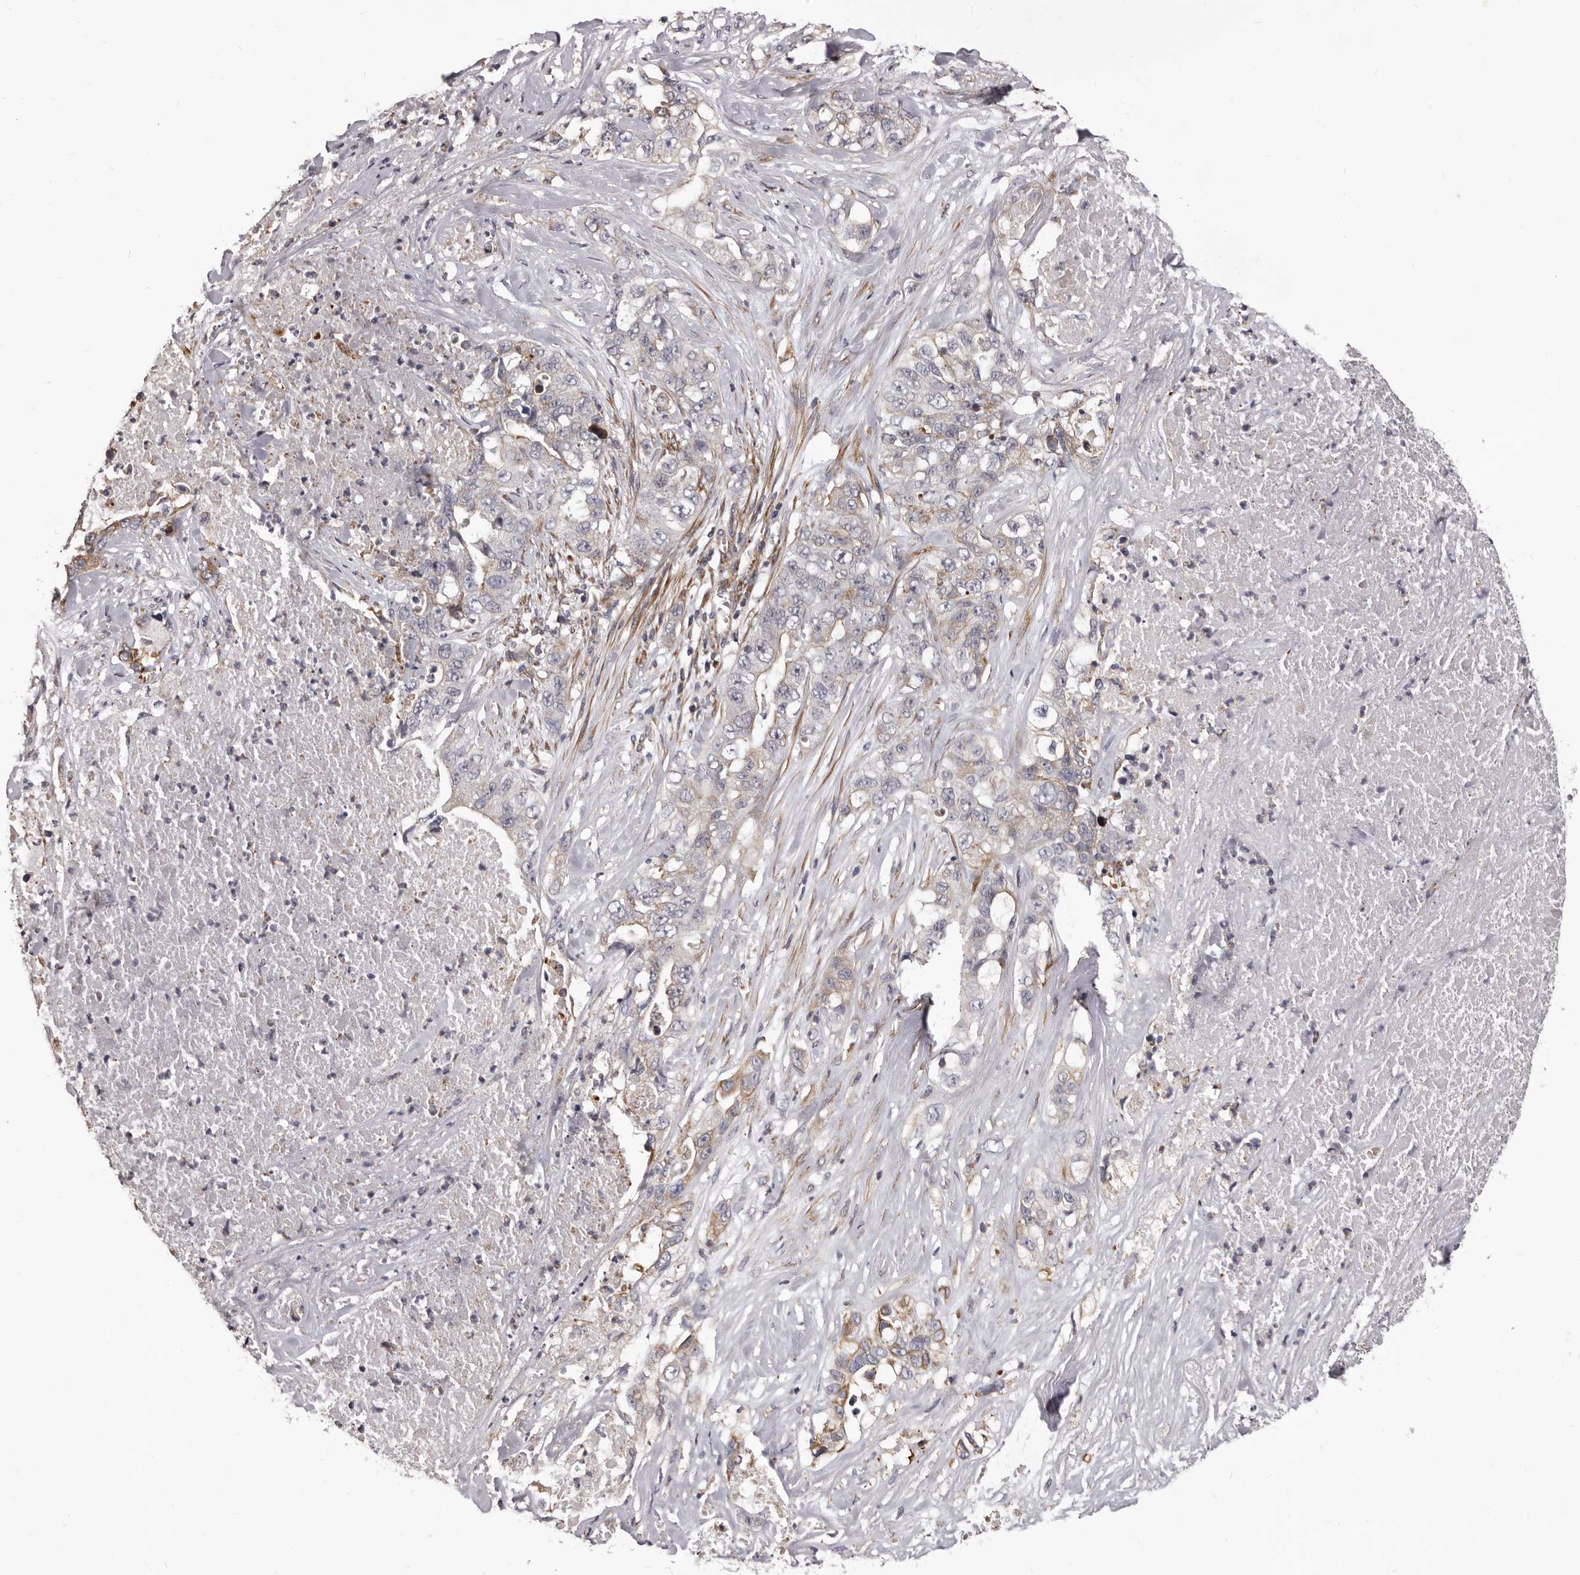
{"staining": {"intensity": "moderate", "quantity": "<25%", "location": "cytoplasmic/membranous"}, "tissue": "lung cancer", "cell_type": "Tumor cells", "image_type": "cancer", "snomed": [{"axis": "morphology", "description": "Adenocarcinoma, NOS"}, {"axis": "topography", "description": "Lung"}], "caption": "Human adenocarcinoma (lung) stained with a brown dye demonstrates moderate cytoplasmic/membranous positive staining in about <25% of tumor cells.", "gene": "ALPK1", "patient": {"sex": "female", "age": 51}}